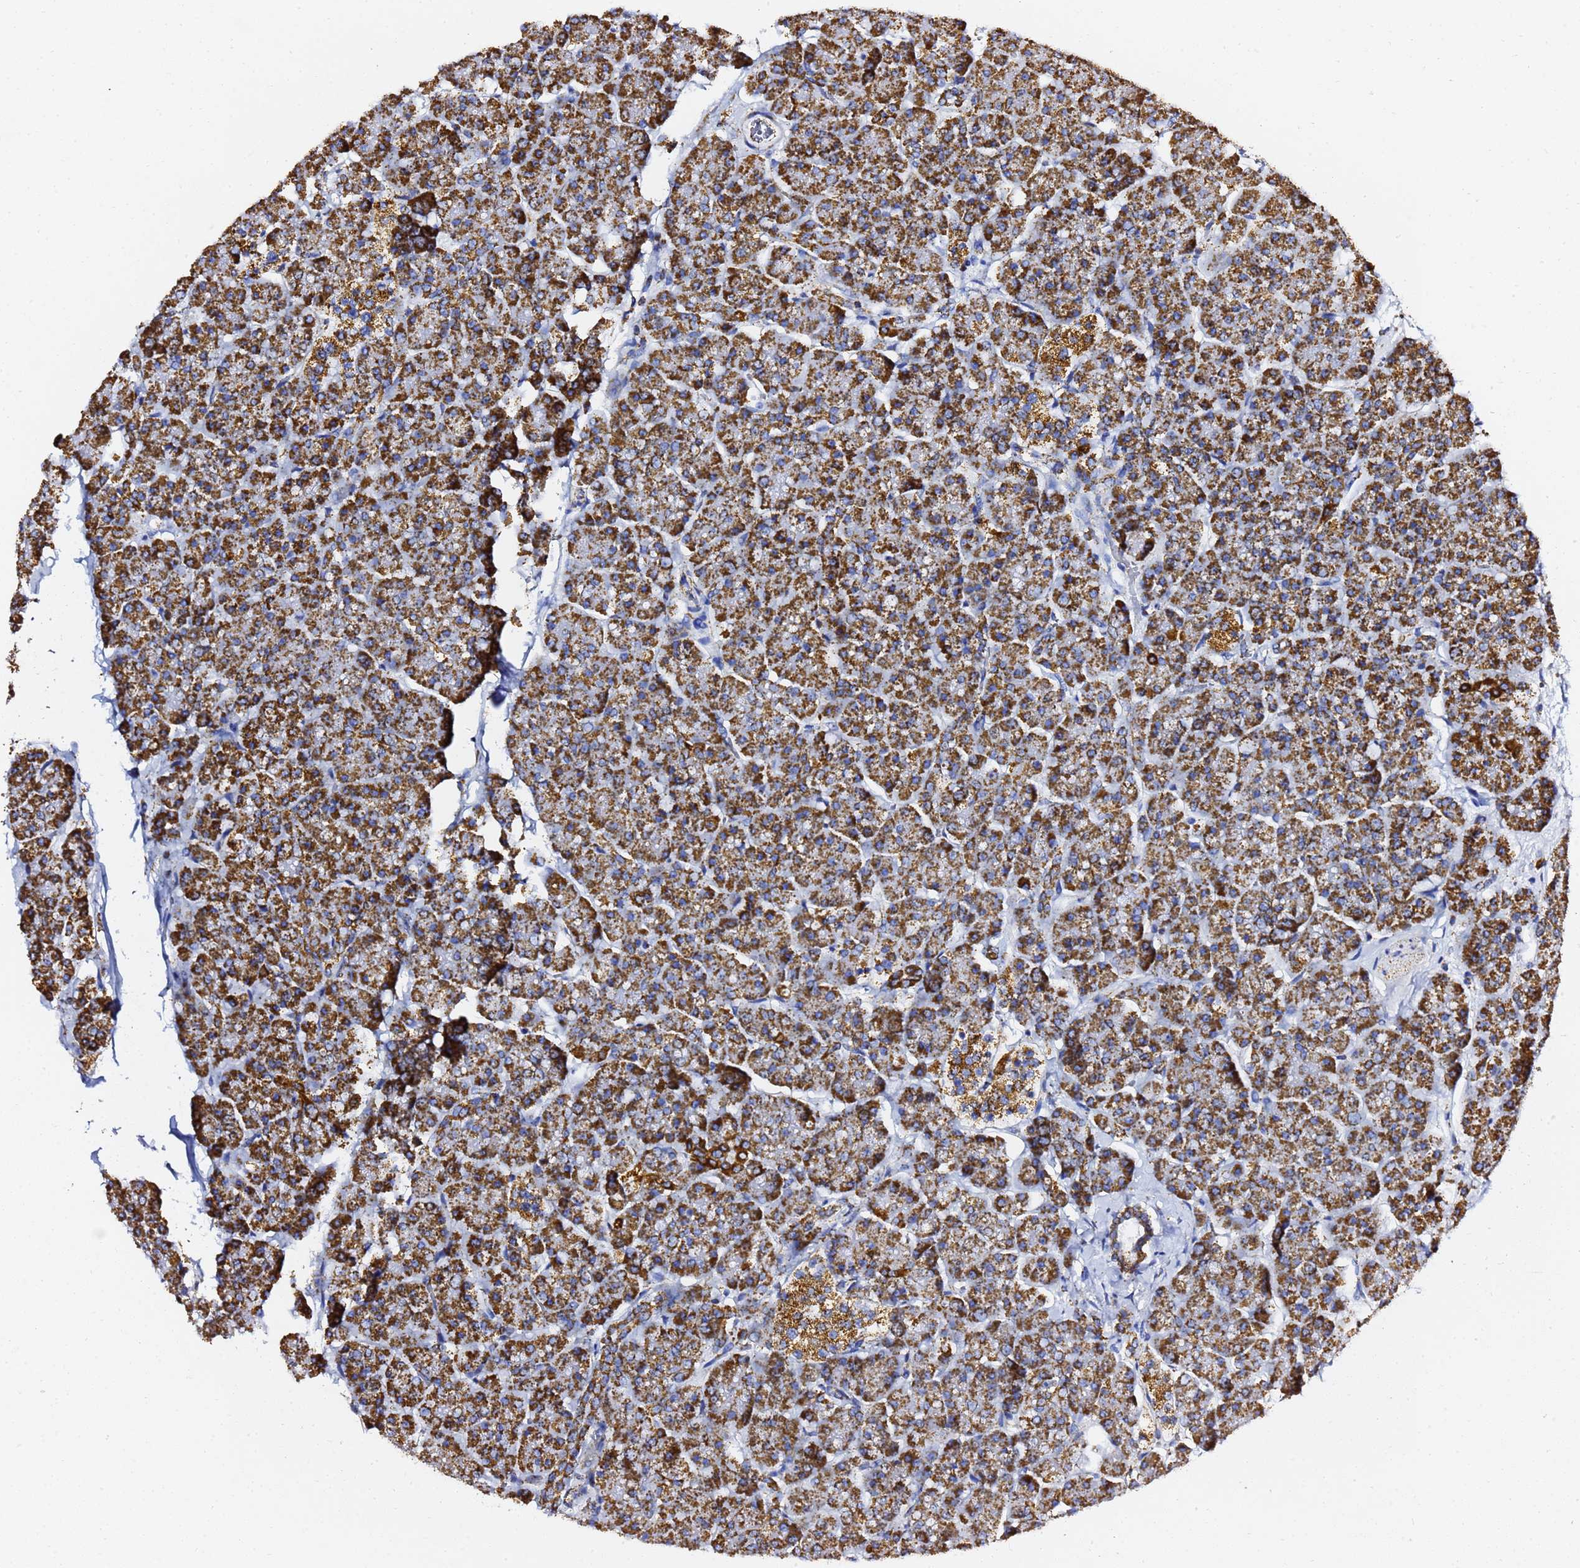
{"staining": {"intensity": "strong", "quantity": ">75%", "location": "cytoplasmic/membranous"}, "tissue": "pancreas", "cell_type": "Exocrine glandular cells", "image_type": "normal", "snomed": [{"axis": "morphology", "description": "Normal tissue, NOS"}, {"axis": "topography", "description": "Pancreas"}, {"axis": "topography", "description": "Peripheral nerve tissue"}], "caption": "DAB immunohistochemical staining of normal human pancreas shows strong cytoplasmic/membranous protein staining in approximately >75% of exocrine glandular cells. (Stains: DAB in brown, nuclei in blue, Microscopy: brightfield microscopy at high magnification).", "gene": "PHB2", "patient": {"sex": "male", "age": 54}}